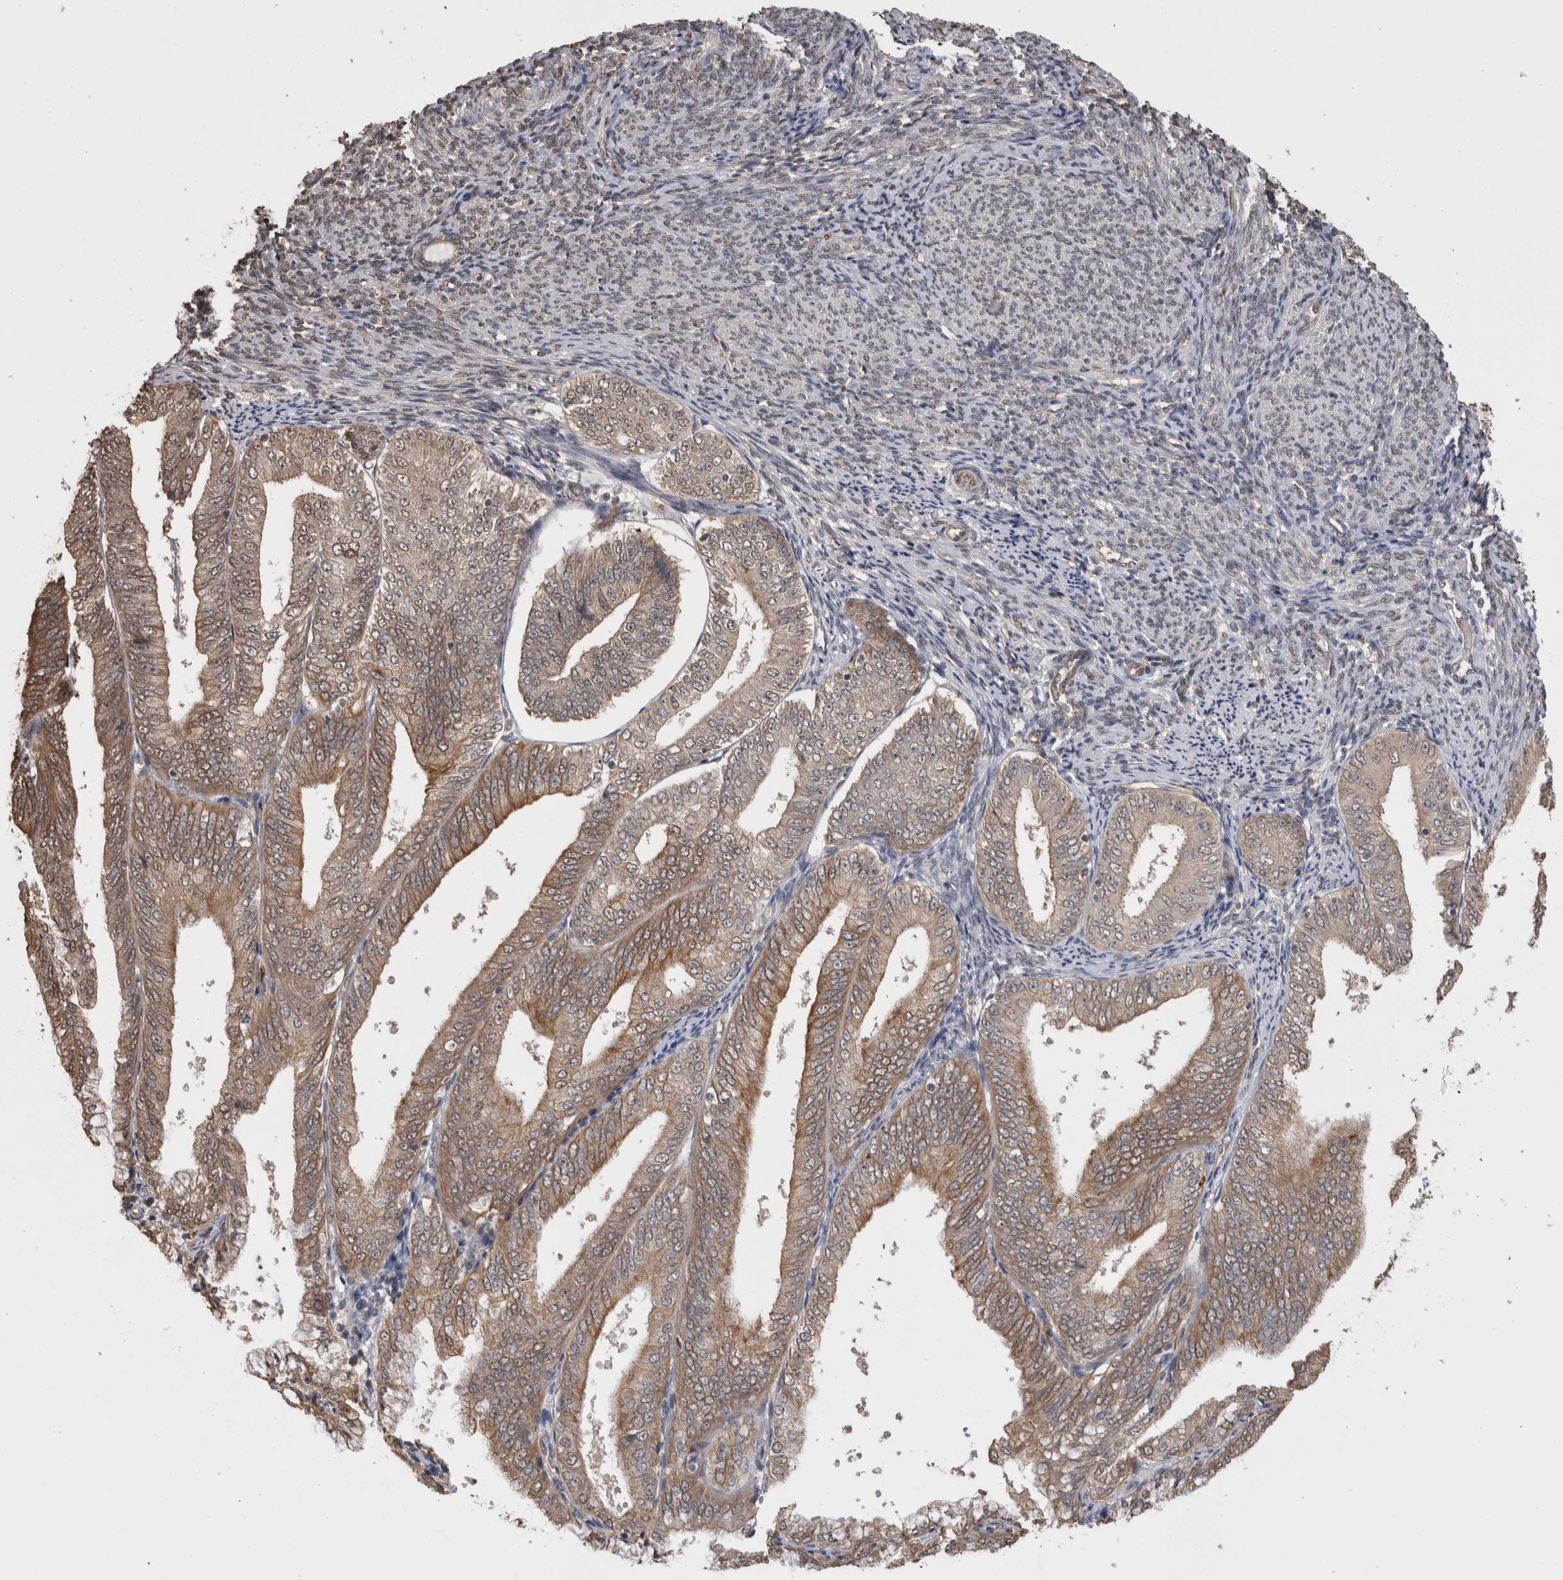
{"staining": {"intensity": "weak", "quantity": ">75%", "location": "cytoplasmic/membranous"}, "tissue": "endometrial cancer", "cell_type": "Tumor cells", "image_type": "cancer", "snomed": [{"axis": "morphology", "description": "Adenocarcinoma, NOS"}, {"axis": "topography", "description": "Endometrium"}], "caption": "Endometrial cancer (adenocarcinoma) was stained to show a protein in brown. There is low levels of weak cytoplasmic/membranous expression in approximately >75% of tumor cells.", "gene": "PAK4", "patient": {"sex": "female", "age": 63}}